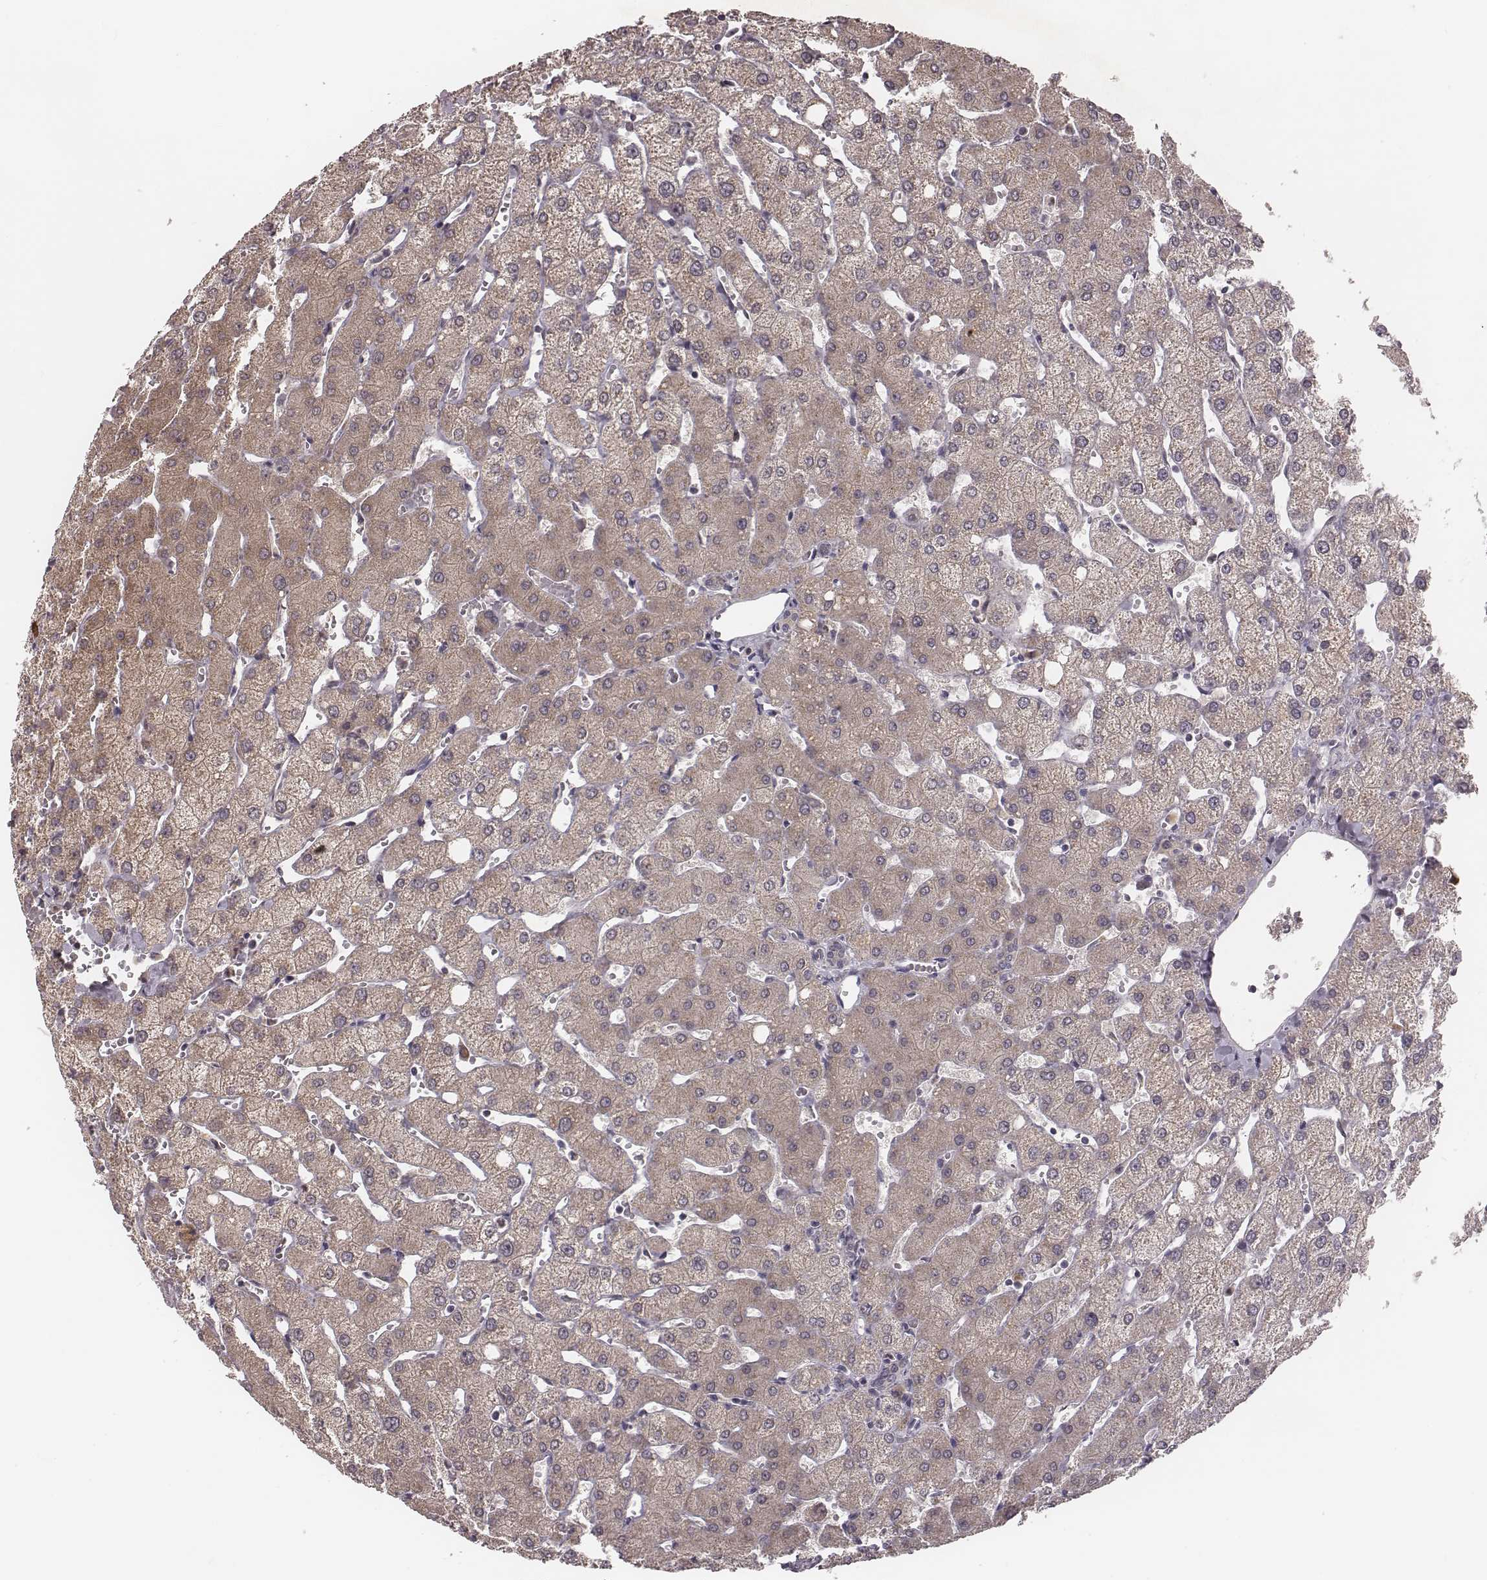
{"staining": {"intensity": "negative", "quantity": "none", "location": "none"}, "tissue": "liver", "cell_type": "Cholangiocytes", "image_type": "normal", "snomed": [{"axis": "morphology", "description": "Normal tissue, NOS"}, {"axis": "topography", "description": "Liver"}], "caption": "IHC micrograph of benign liver: human liver stained with DAB displays no significant protein staining in cholangiocytes.", "gene": "P2RX5", "patient": {"sex": "female", "age": 54}}